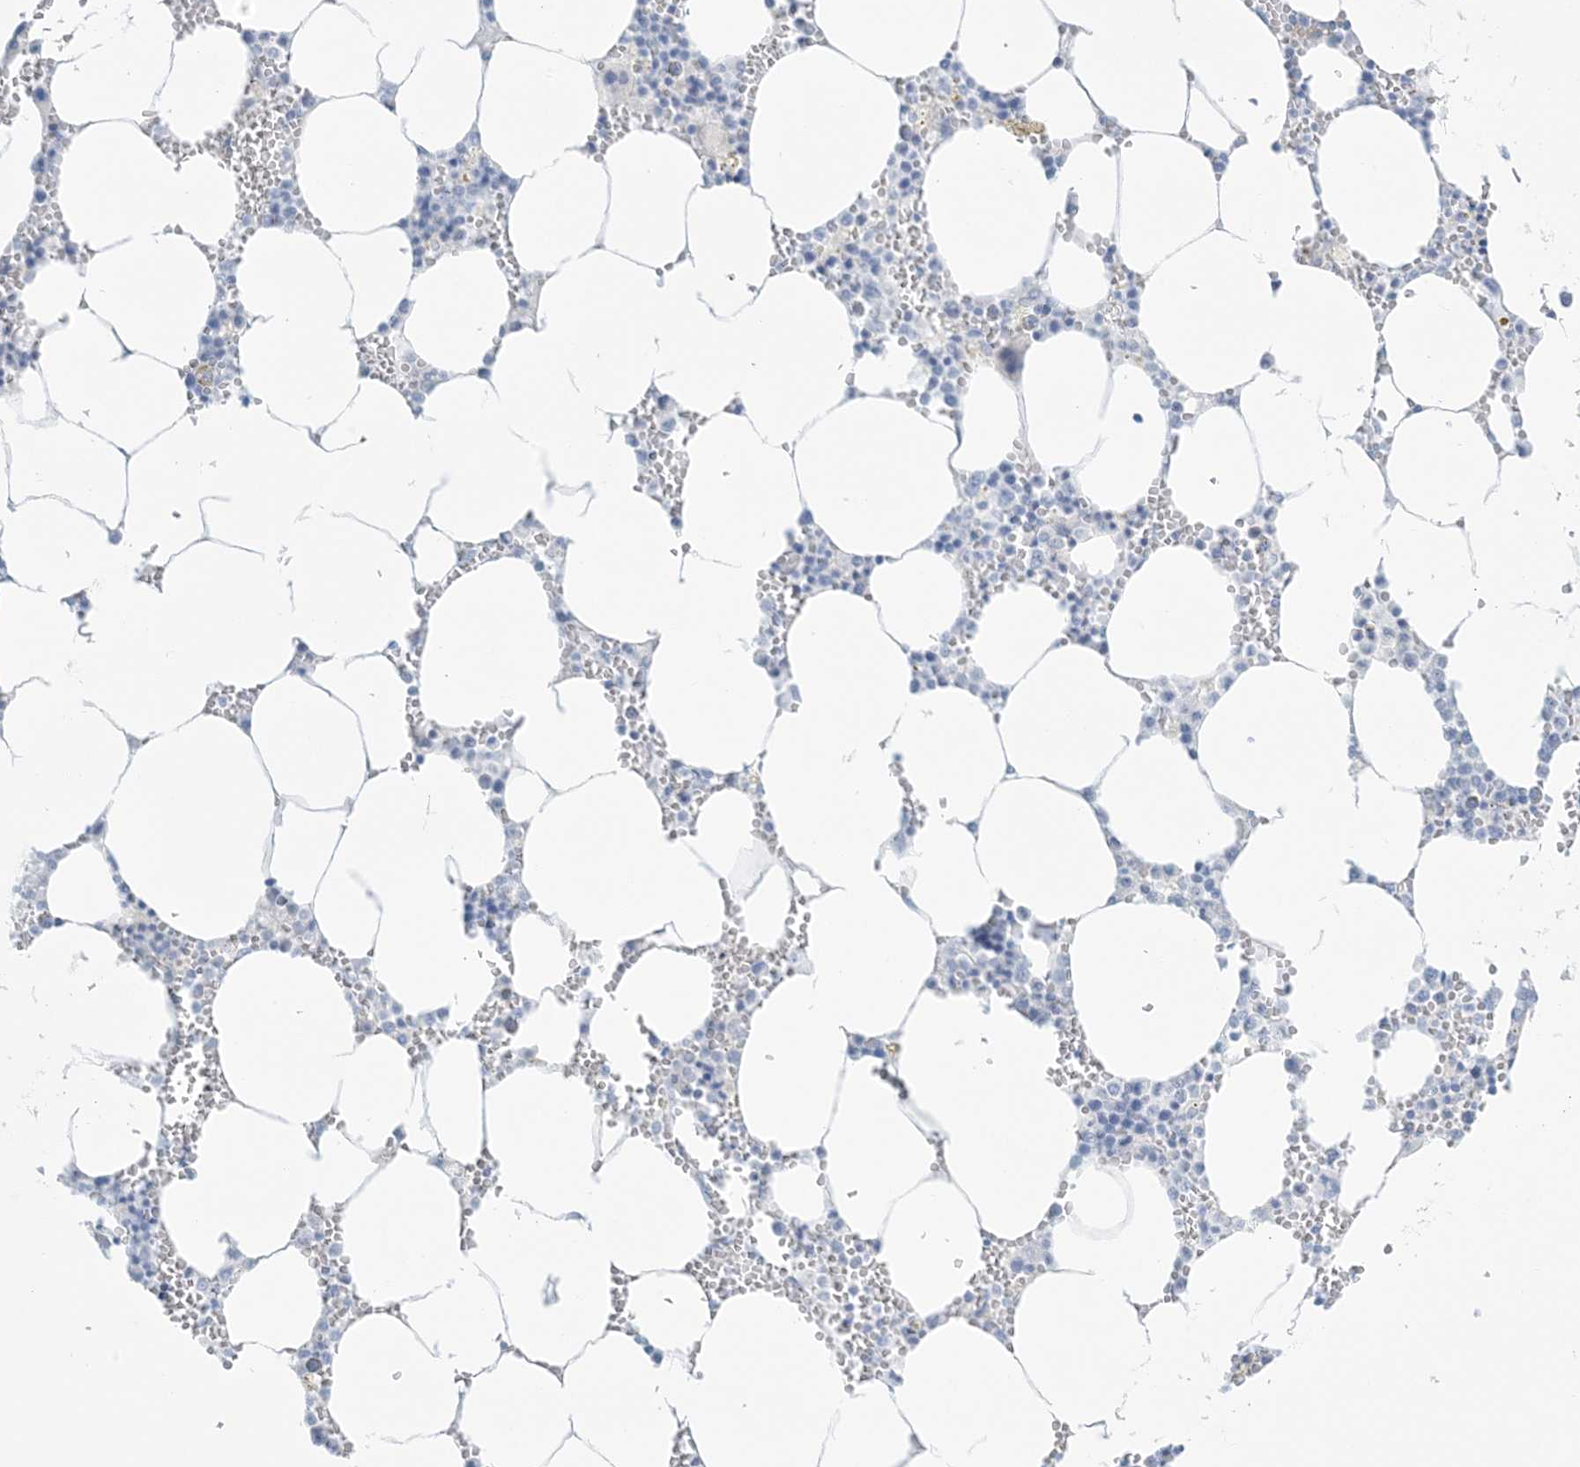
{"staining": {"intensity": "negative", "quantity": "none", "location": "none"}, "tissue": "bone marrow", "cell_type": "Hematopoietic cells", "image_type": "normal", "snomed": [{"axis": "morphology", "description": "Normal tissue, NOS"}, {"axis": "topography", "description": "Bone marrow"}], "caption": "Protein analysis of benign bone marrow displays no significant staining in hematopoietic cells. (DAB IHC visualized using brightfield microscopy, high magnification).", "gene": "AGXT", "patient": {"sex": "male", "age": 70}}